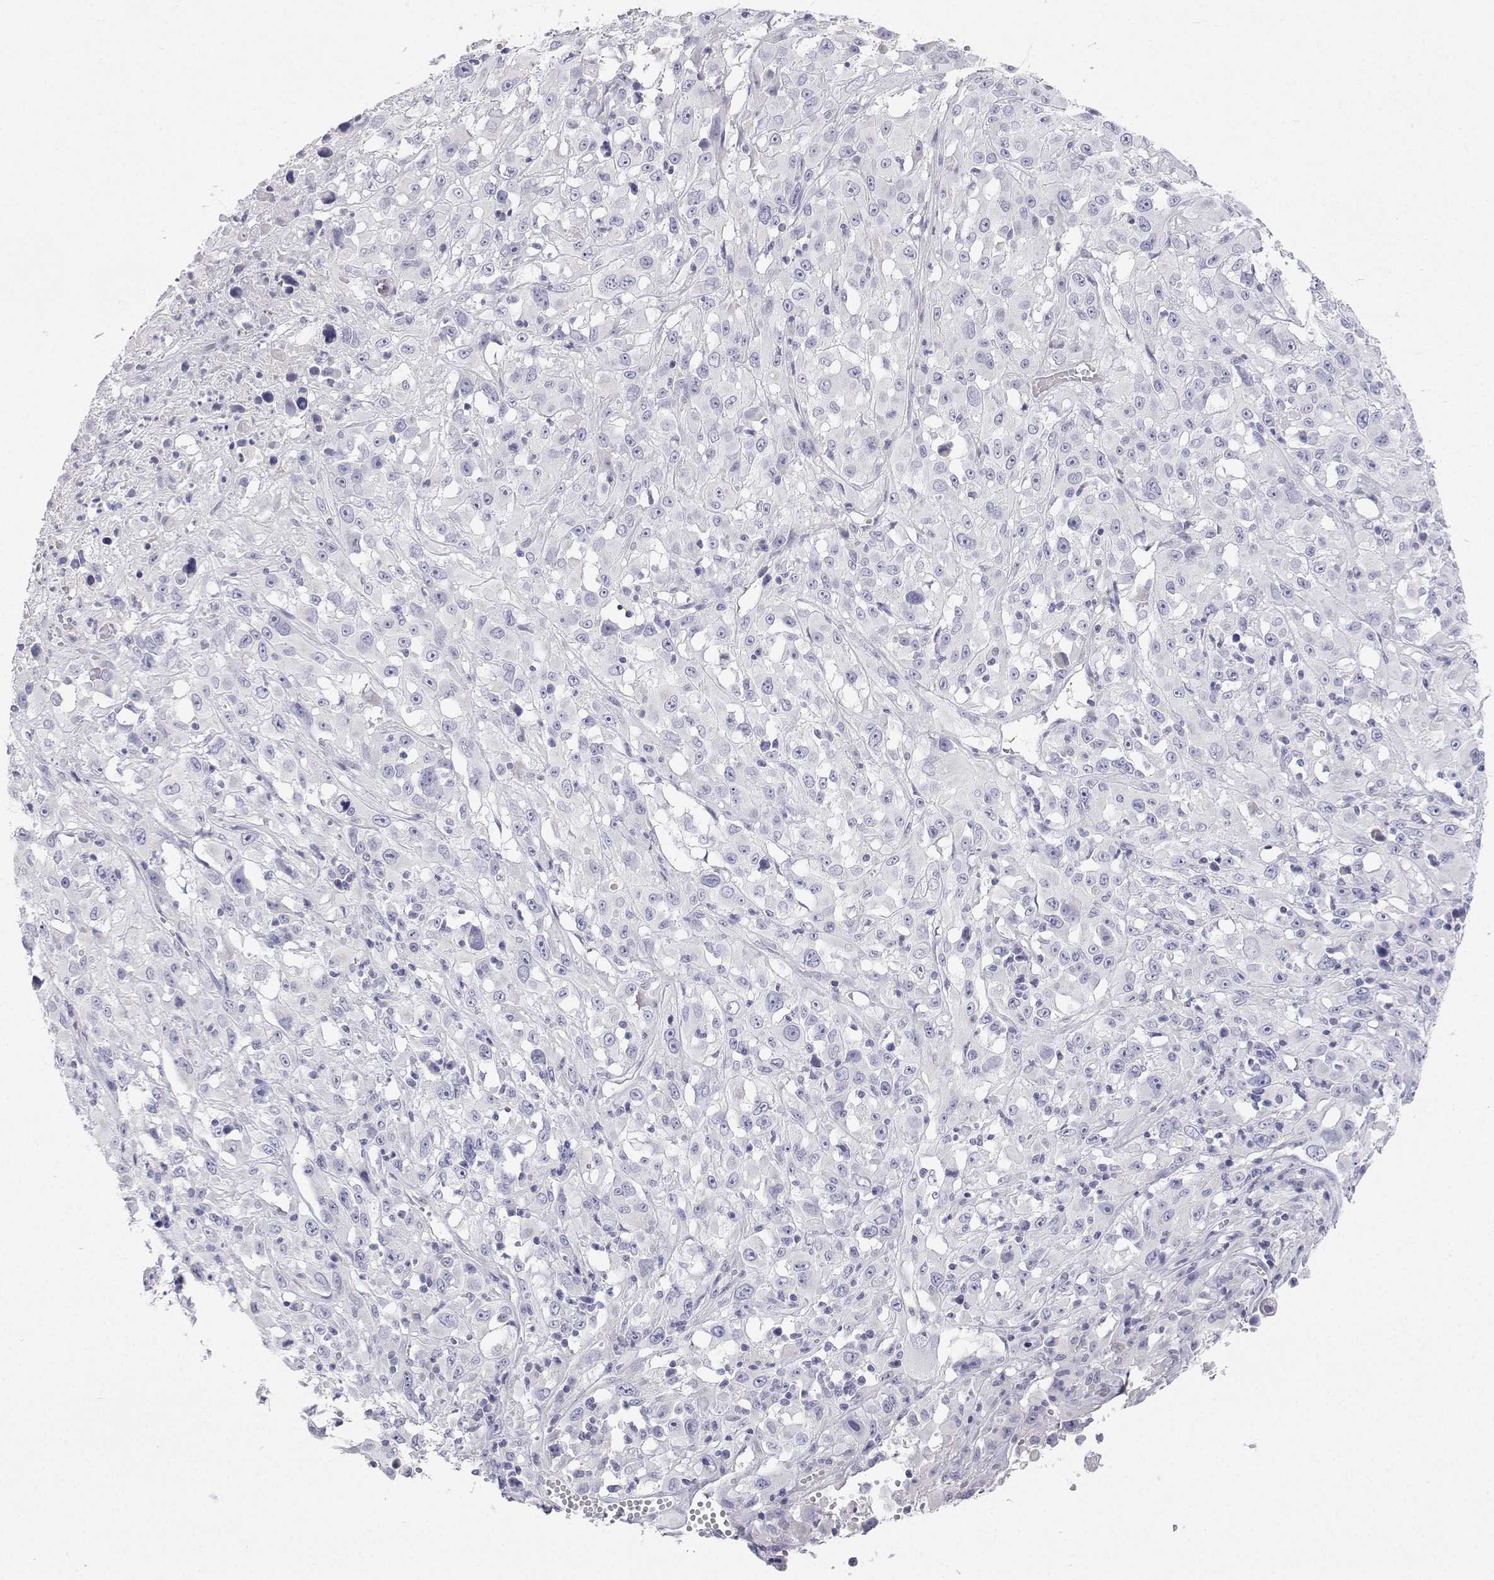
{"staining": {"intensity": "negative", "quantity": "none", "location": "none"}, "tissue": "melanoma", "cell_type": "Tumor cells", "image_type": "cancer", "snomed": [{"axis": "morphology", "description": "Malignant melanoma, Metastatic site"}, {"axis": "topography", "description": "Soft tissue"}], "caption": "IHC micrograph of malignant melanoma (metastatic site) stained for a protein (brown), which shows no staining in tumor cells.", "gene": "ANKRD65", "patient": {"sex": "male", "age": 50}}